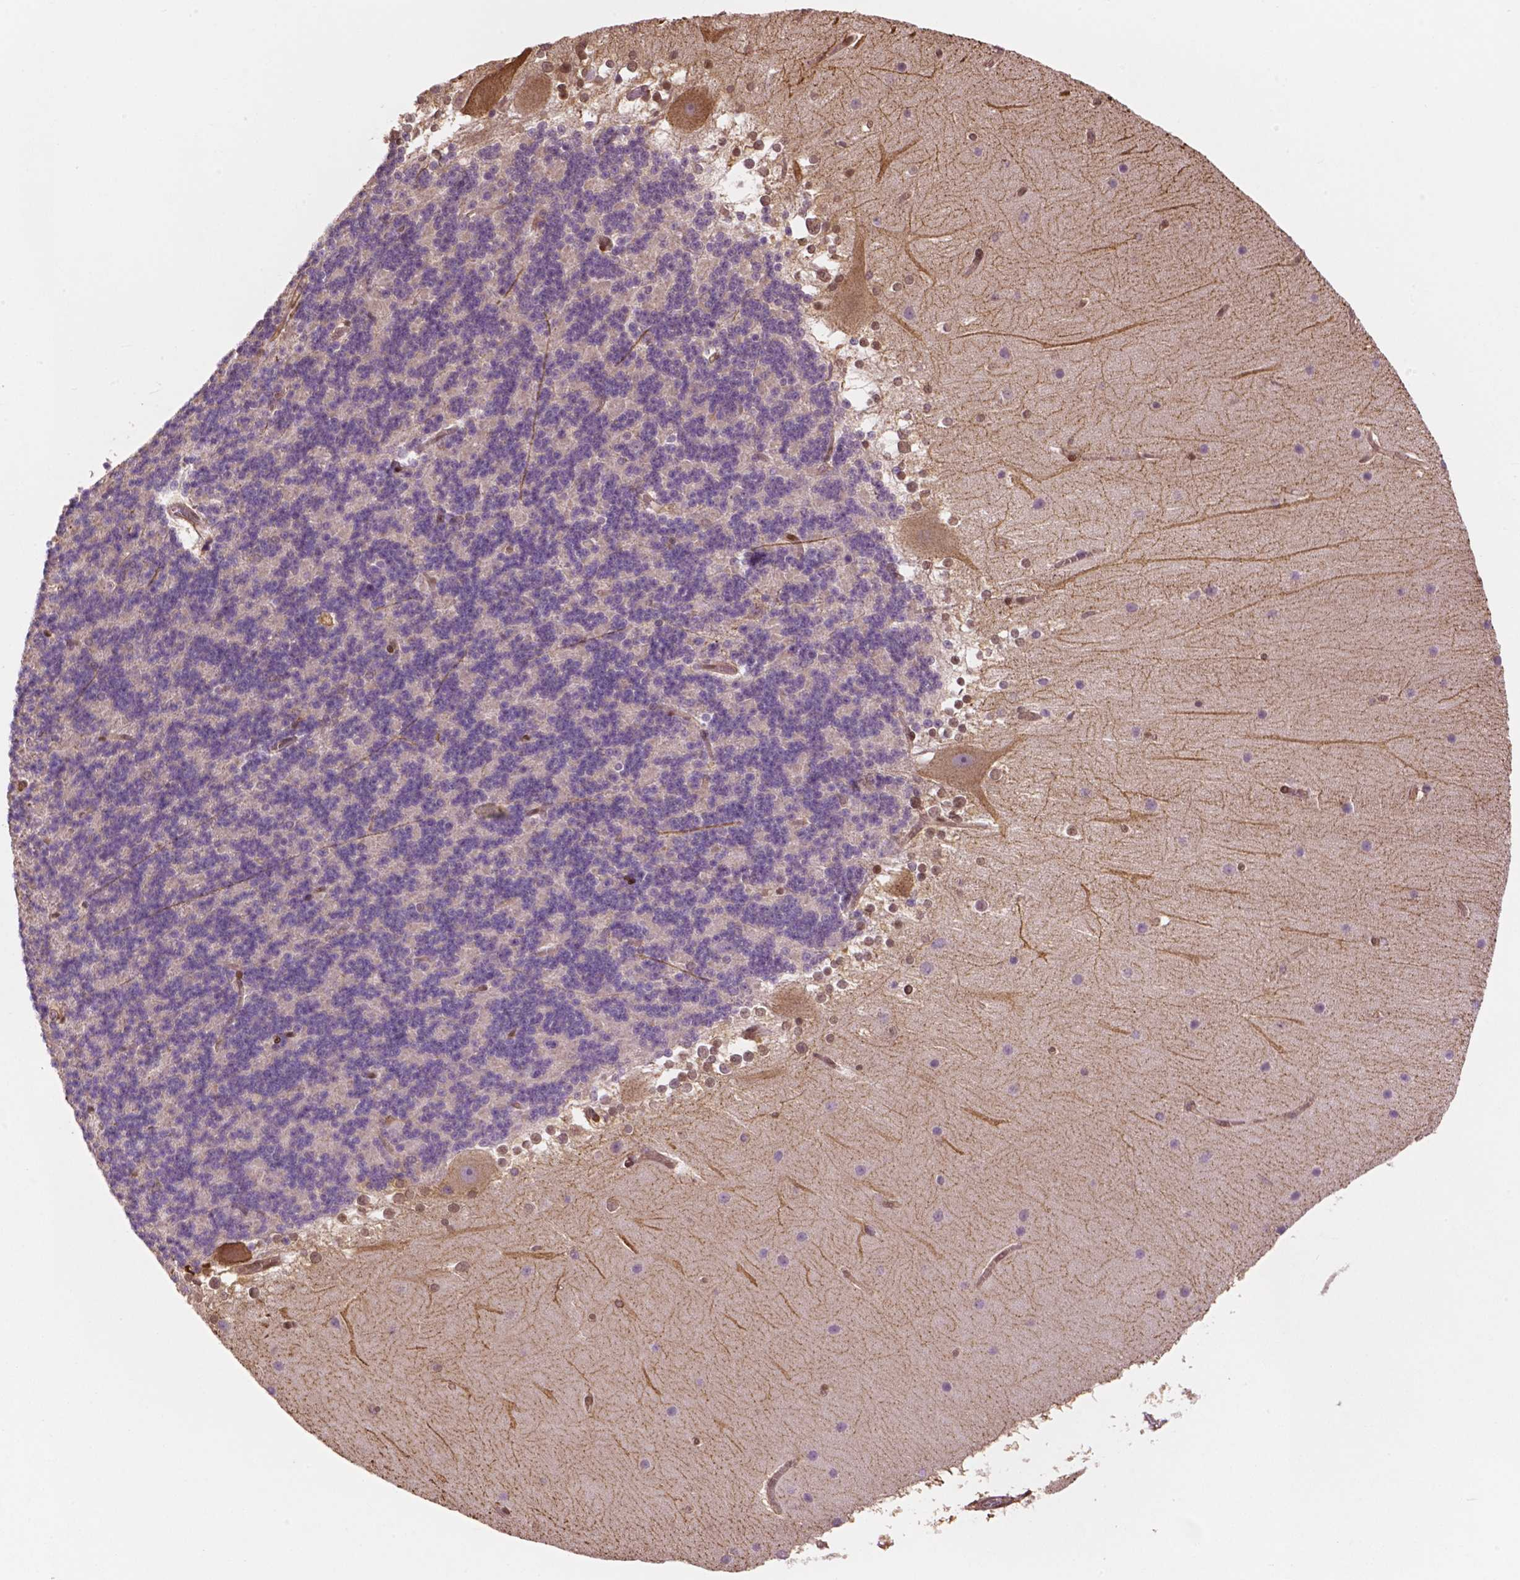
{"staining": {"intensity": "negative", "quantity": "none", "location": "none"}, "tissue": "cerebellum", "cell_type": "Cells in granular layer", "image_type": "normal", "snomed": [{"axis": "morphology", "description": "Normal tissue, NOS"}, {"axis": "topography", "description": "Cerebellum"}], "caption": "This is a histopathology image of immunohistochemistry (IHC) staining of unremarkable cerebellum, which shows no positivity in cells in granular layer.", "gene": "YAP1", "patient": {"sex": "female", "age": 19}}